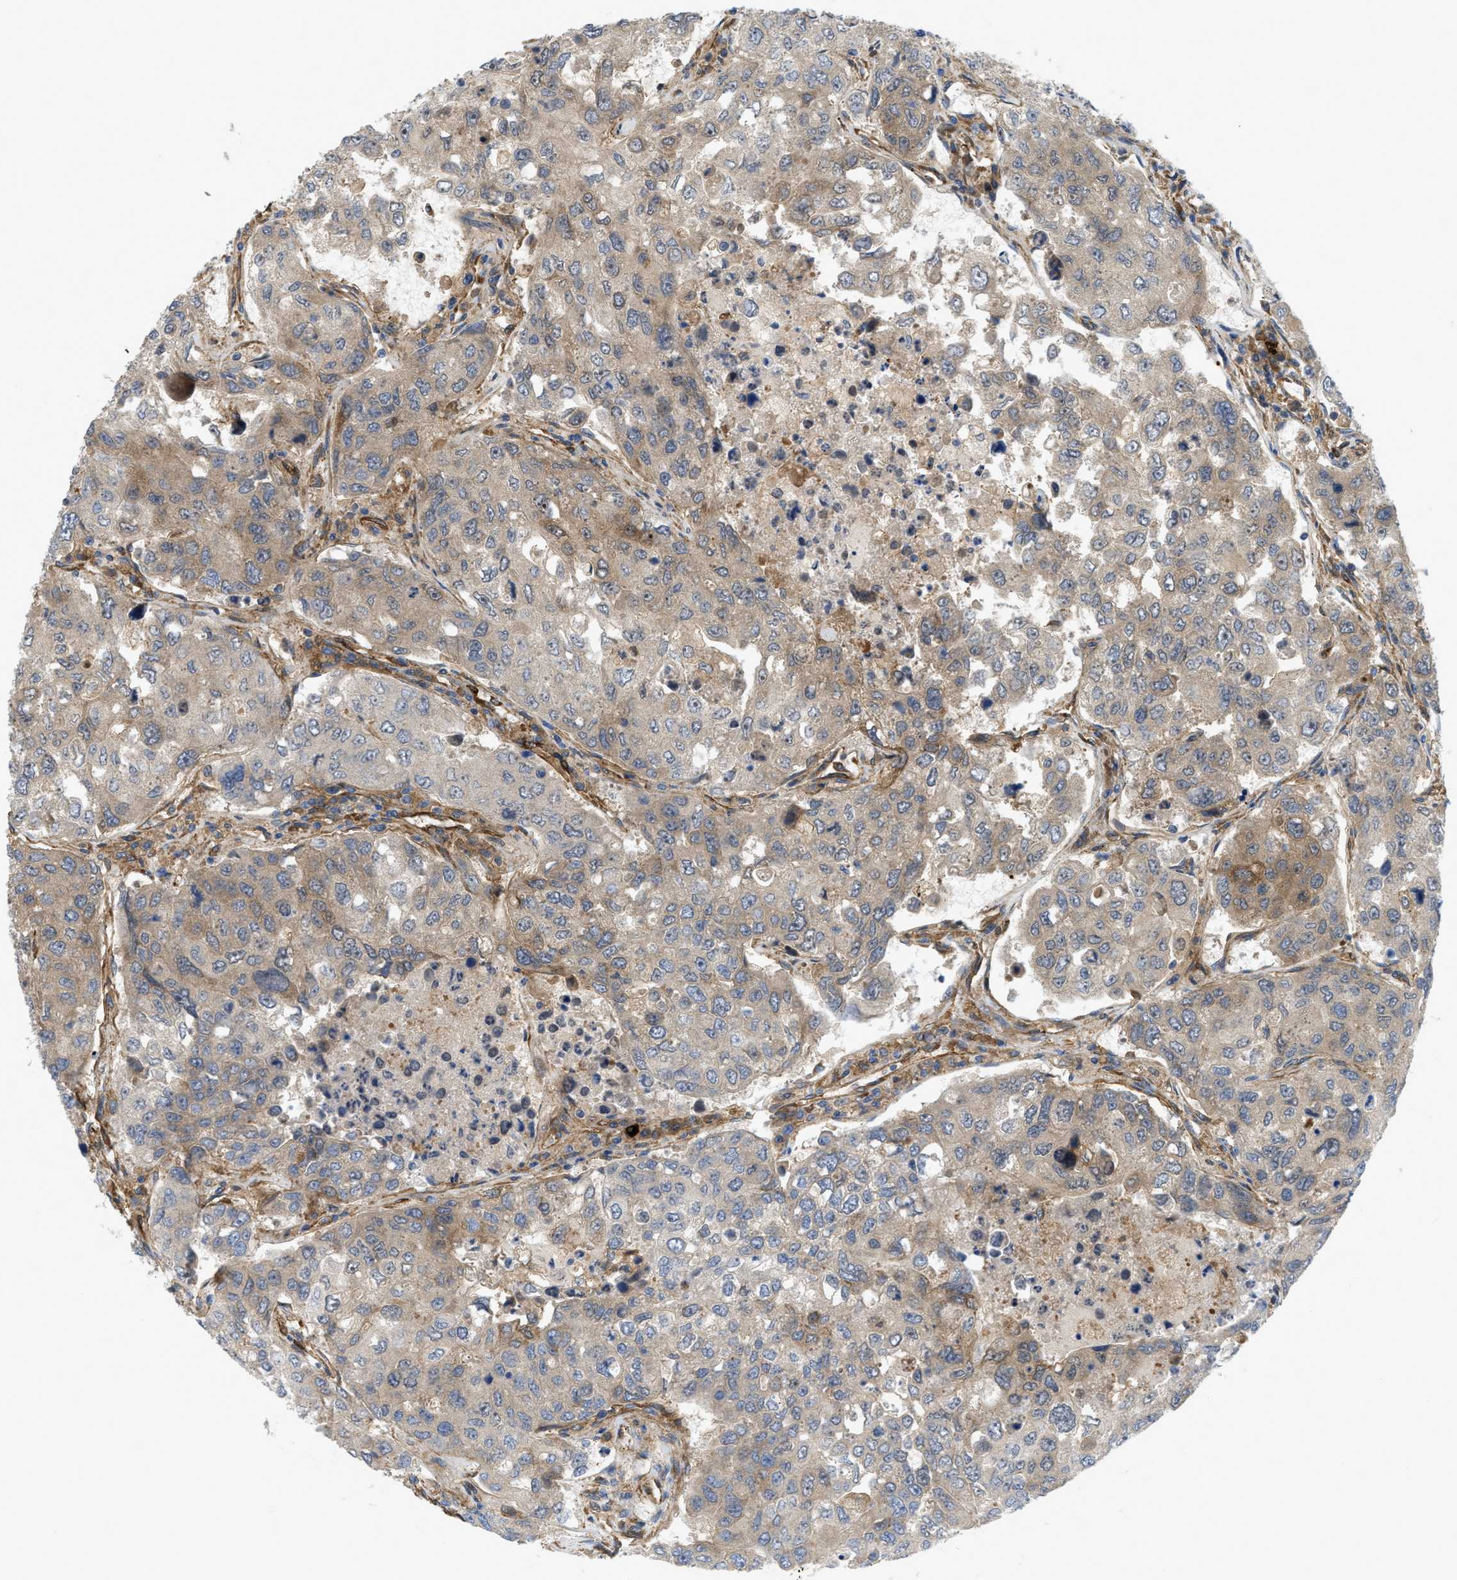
{"staining": {"intensity": "moderate", "quantity": "25%-75%", "location": "cytoplasmic/membranous"}, "tissue": "urothelial cancer", "cell_type": "Tumor cells", "image_type": "cancer", "snomed": [{"axis": "morphology", "description": "Urothelial carcinoma, High grade"}, {"axis": "topography", "description": "Lymph node"}, {"axis": "topography", "description": "Urinary bladder"}], "caption": "This micrograph exhibits IHC staining of urothelial cancer, with medium moderate cytoplasmic/membranous staining in about 25%-75% of tumor cells.", "gene": "PICALM", "patient": {"sex": "male", "age": 51}}